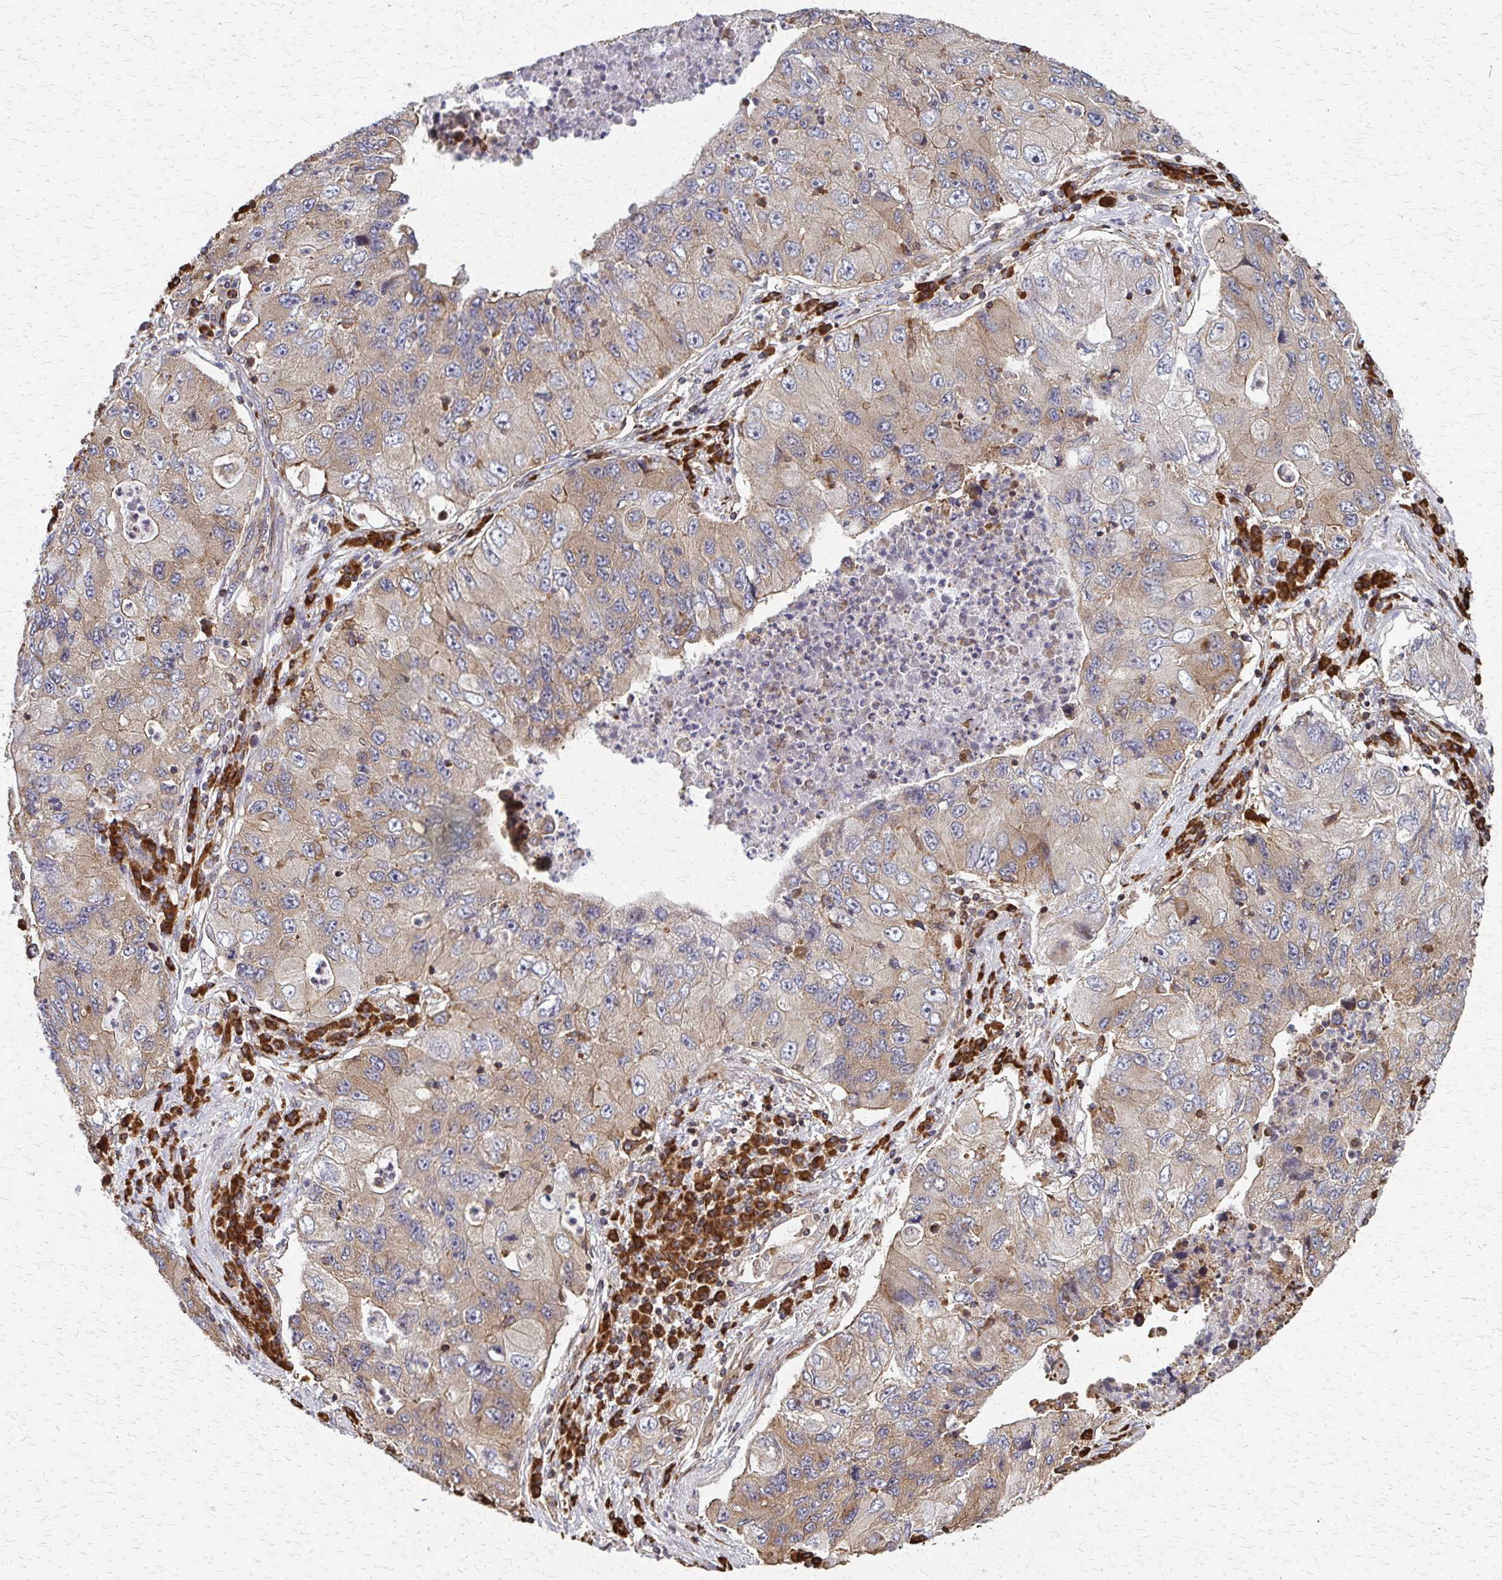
{"staining": {"intensity": "moderate", "quantity": ">75%", "location": "cytoplasmic/membranous"}, "tissue": "lung cancer", "cell_type": "Tumor cells", "image_type": "cancer", "snomed": [{"axis": "morphology", "description": "Adenocarcinoma, NOS"}, {"axis": "morphology", "description": "Adenocarcinoma, metastatic, NOS"}, {"axis": "topography", "description": "Lymph node"}, {"axis": "topography", "description": "Lung"}], "caption": "A high-resolution image shows immunohistochemistry staining of lung adenocarcinoma, which shows moderate cytoplasmic/membranous expression in about >75% of tumor cells. (DAB IHC, brown staining for protein, blue staining for nuclei).", "gene": "EEF2", "patient": {"sex": "female", "age": 54}}